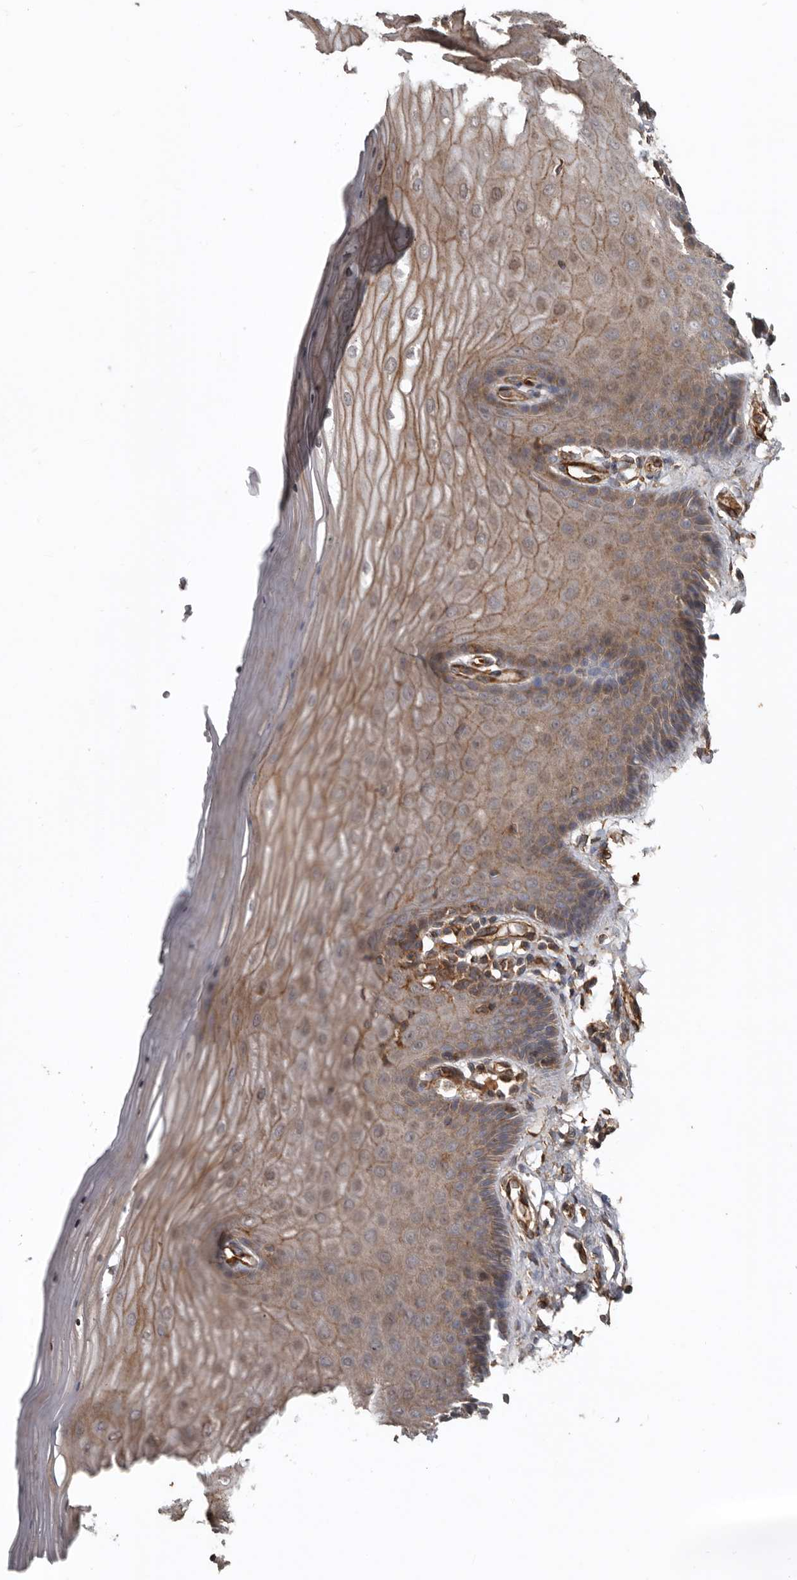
{"staining": {"intensity": "weak", "quantity": ">75%", "location": "cytoplasmic/membranous"}, "tissue": "cervix", "cell_type": "Glandular cells", "image_type": "normal", "snomed": [{"axis": "morphology", "description": "Normal tissue, NOS"}, {"axis": "topography", "description": "Cervix"}], "caption": "Immunohistochemical staining of unremarkable human cervix reveals low levels of weak cytoplasmic/membranous staining in approximately >75% of glandular cells.", "gene": "EXOC3L1", "patient": {"sex": "female", "age": 55}}